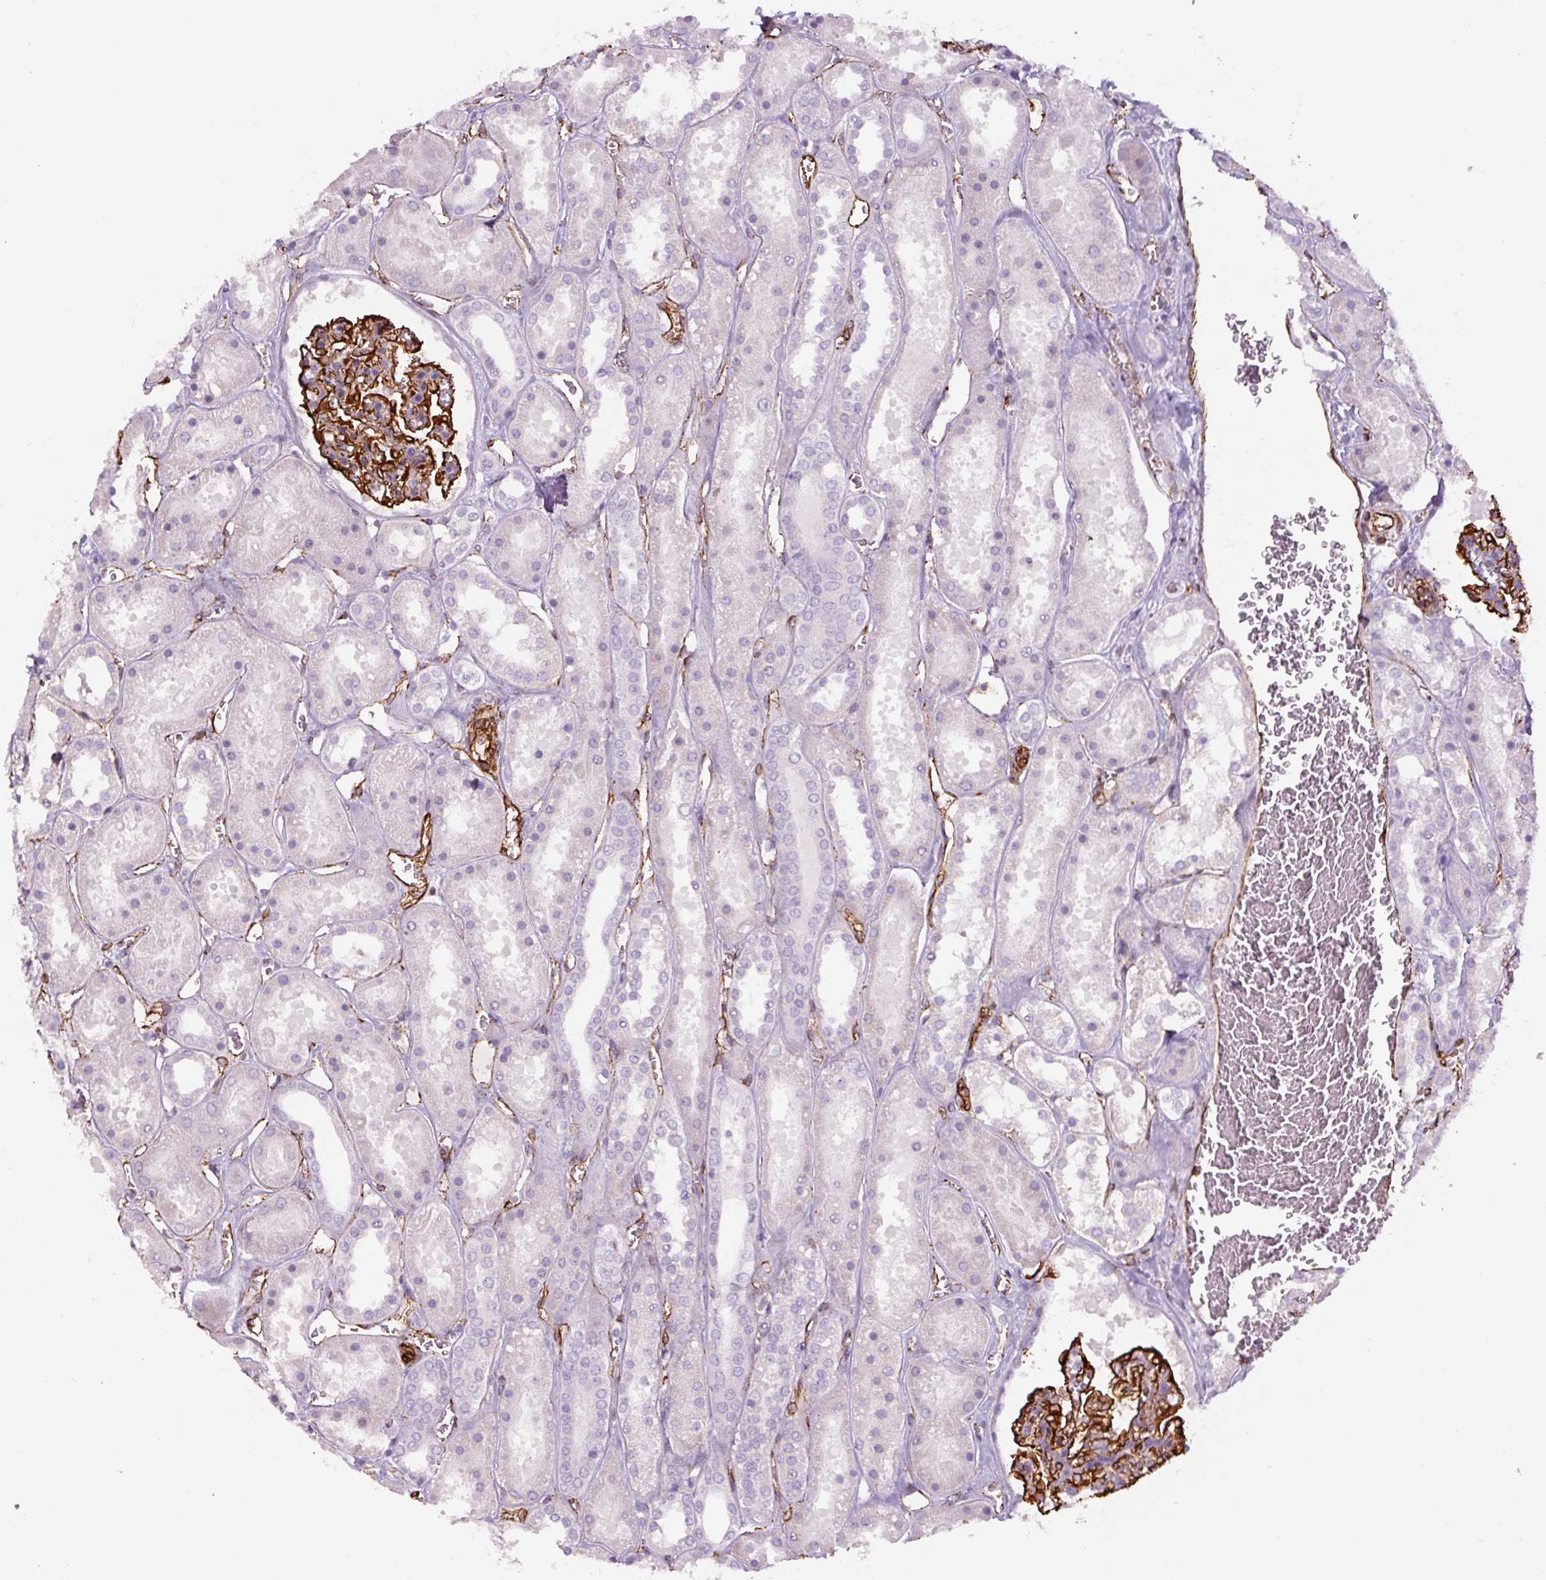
{"staining": {"intensity": "strong", "quantity": "<25%", "location": "cytoplasmic/membranous"}, "tissue": "kidney", "cell_type": "Cells in glomeruli", "image_type": "normal", "snomed": [{"axis": "morphology", "description": "Normal tissue, NOS"}, {"axis": "topography", "description": "Kidney"}], "caption": "IHC of unremarkable kidney displays medium levels of strong cytoplasmic/membranous expression in about <25% of cells in glomeruli. (DAB IHC with brightfield microscopy, high magnification).", "gene": "NES", "patient": {"sex": "female", "age": 41}}